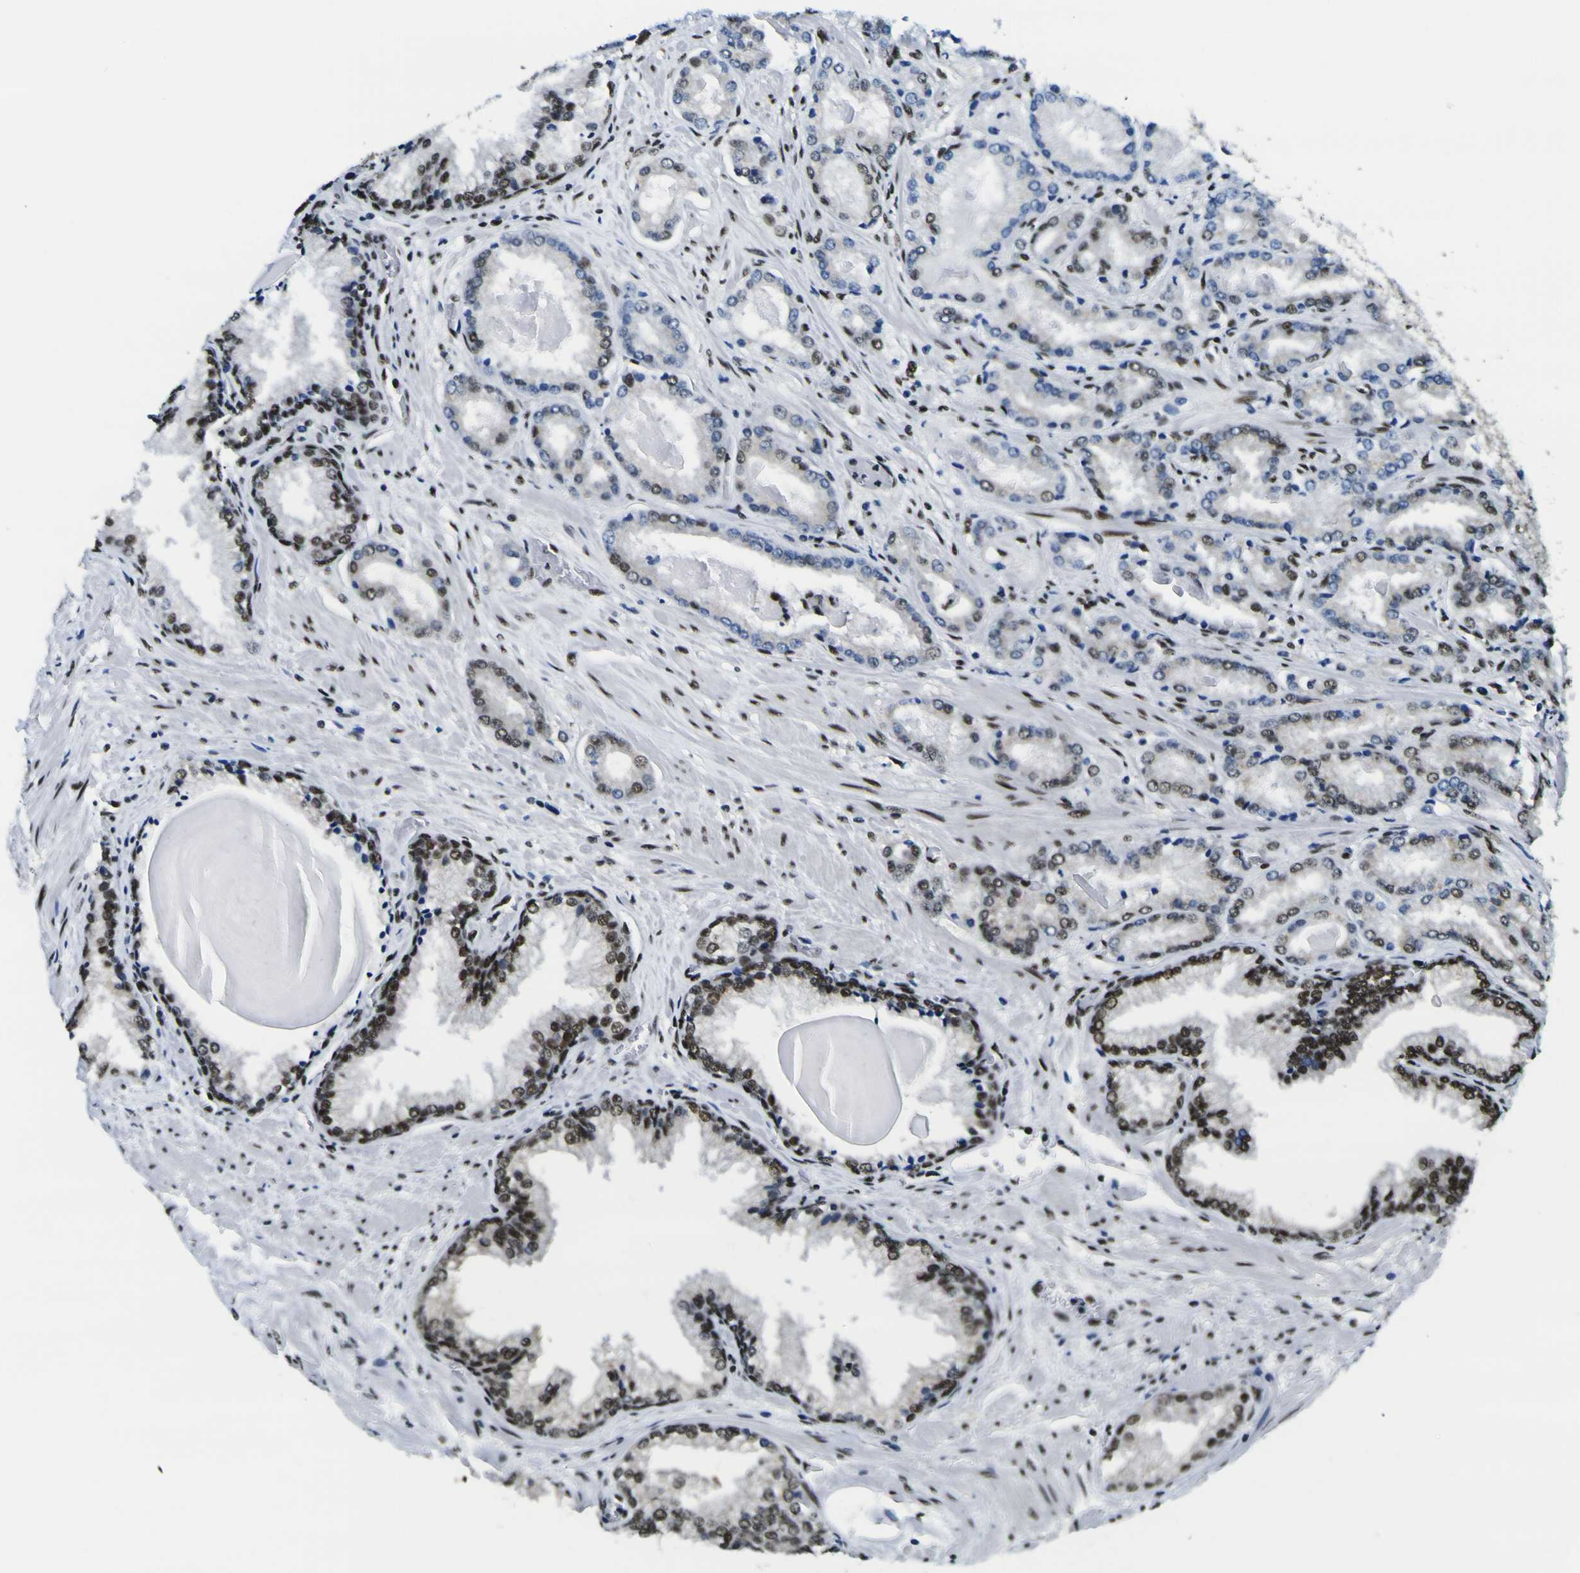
{"staining": {"intensity": "strong", "quantity": "25%-75%", "location": "nuclear"}, "tissue": "prostate cancer", "cell_type": "Tumor cells", "image_type": "cancer", "snomed": [{"axis": "morphology", "description": "Adenocarcinoma, Low grade"}, {"axis": "topography", "description": "Prostate"}], "caption": "High-magnification brightfield microscopy of prostate cancer stained with DAB (brown) and counterstained with hematoxylin (blue). tumor cells exhibit strong nuclear positivity is appreciated in approximately25%-75% of cells. (DAB (3,3'-diaminobenzidine) IHC with brightfield microscopy, high magnification).", "gene": "SP1", "patient": {"sex": "male", "age": 59}}